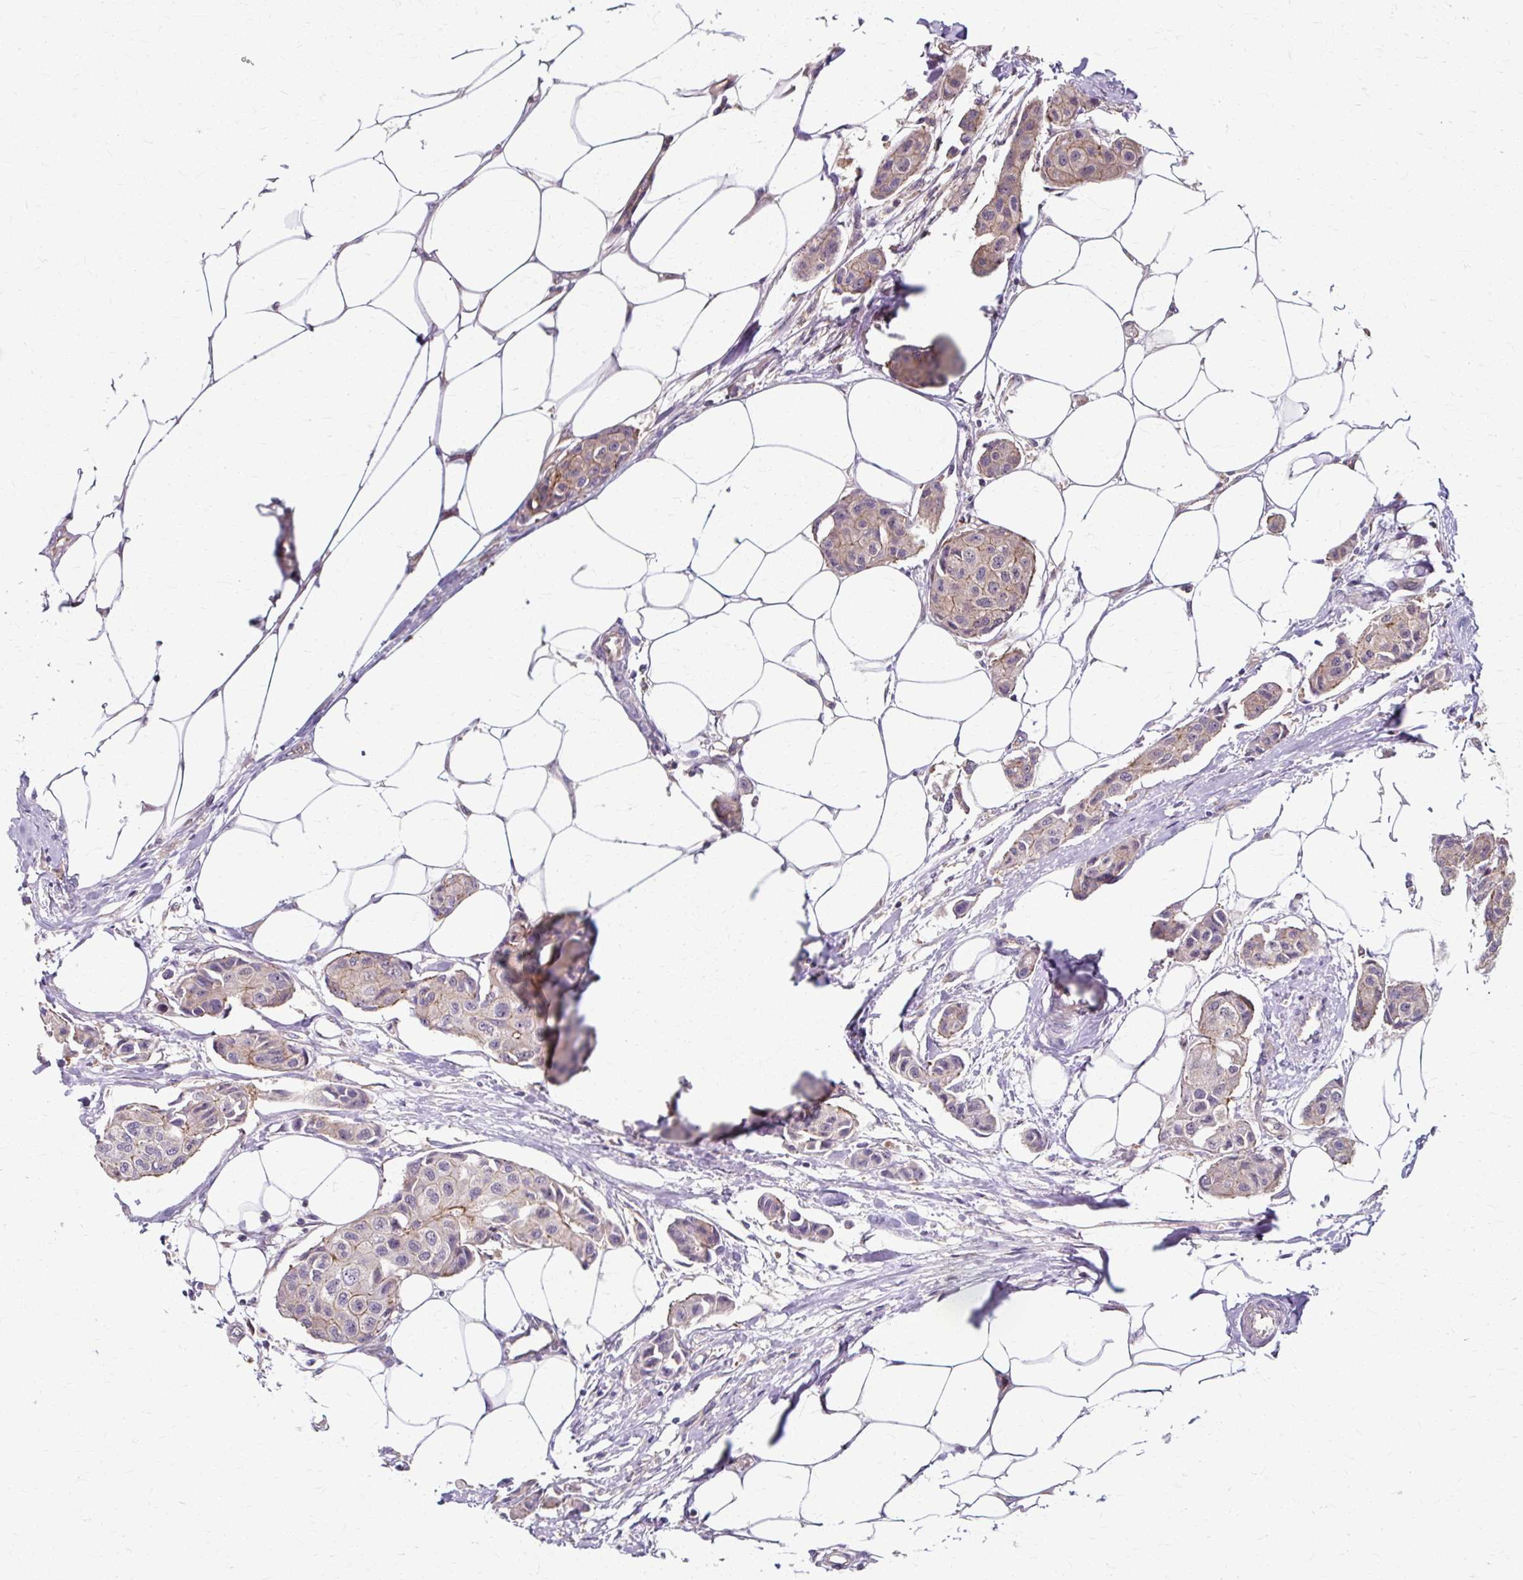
{"staining": {"intensity": "weak", "quantity": "25%-75%", "location": "cytoplasmic/membranous"}, "tissue": "breast cancer", "cell_type": "Tumor cells", "image_type": "cancer", "snomed": [{"axis": "morphology", "description": "Duct carcinoma"}, {"axis": "topography", "description": "Breast"}, {"axis": "topography", "description": "Lymph node"}], "caption": "Breast cancer (infiltrating ductal carcinoma) stained for a protein (brown) shows weak cytoplasmic/membranous positive staining in approximately 25%-75% of tumor cells.", "gene": "ZNF555", "patient": {"sex": "female", "age": 80}}